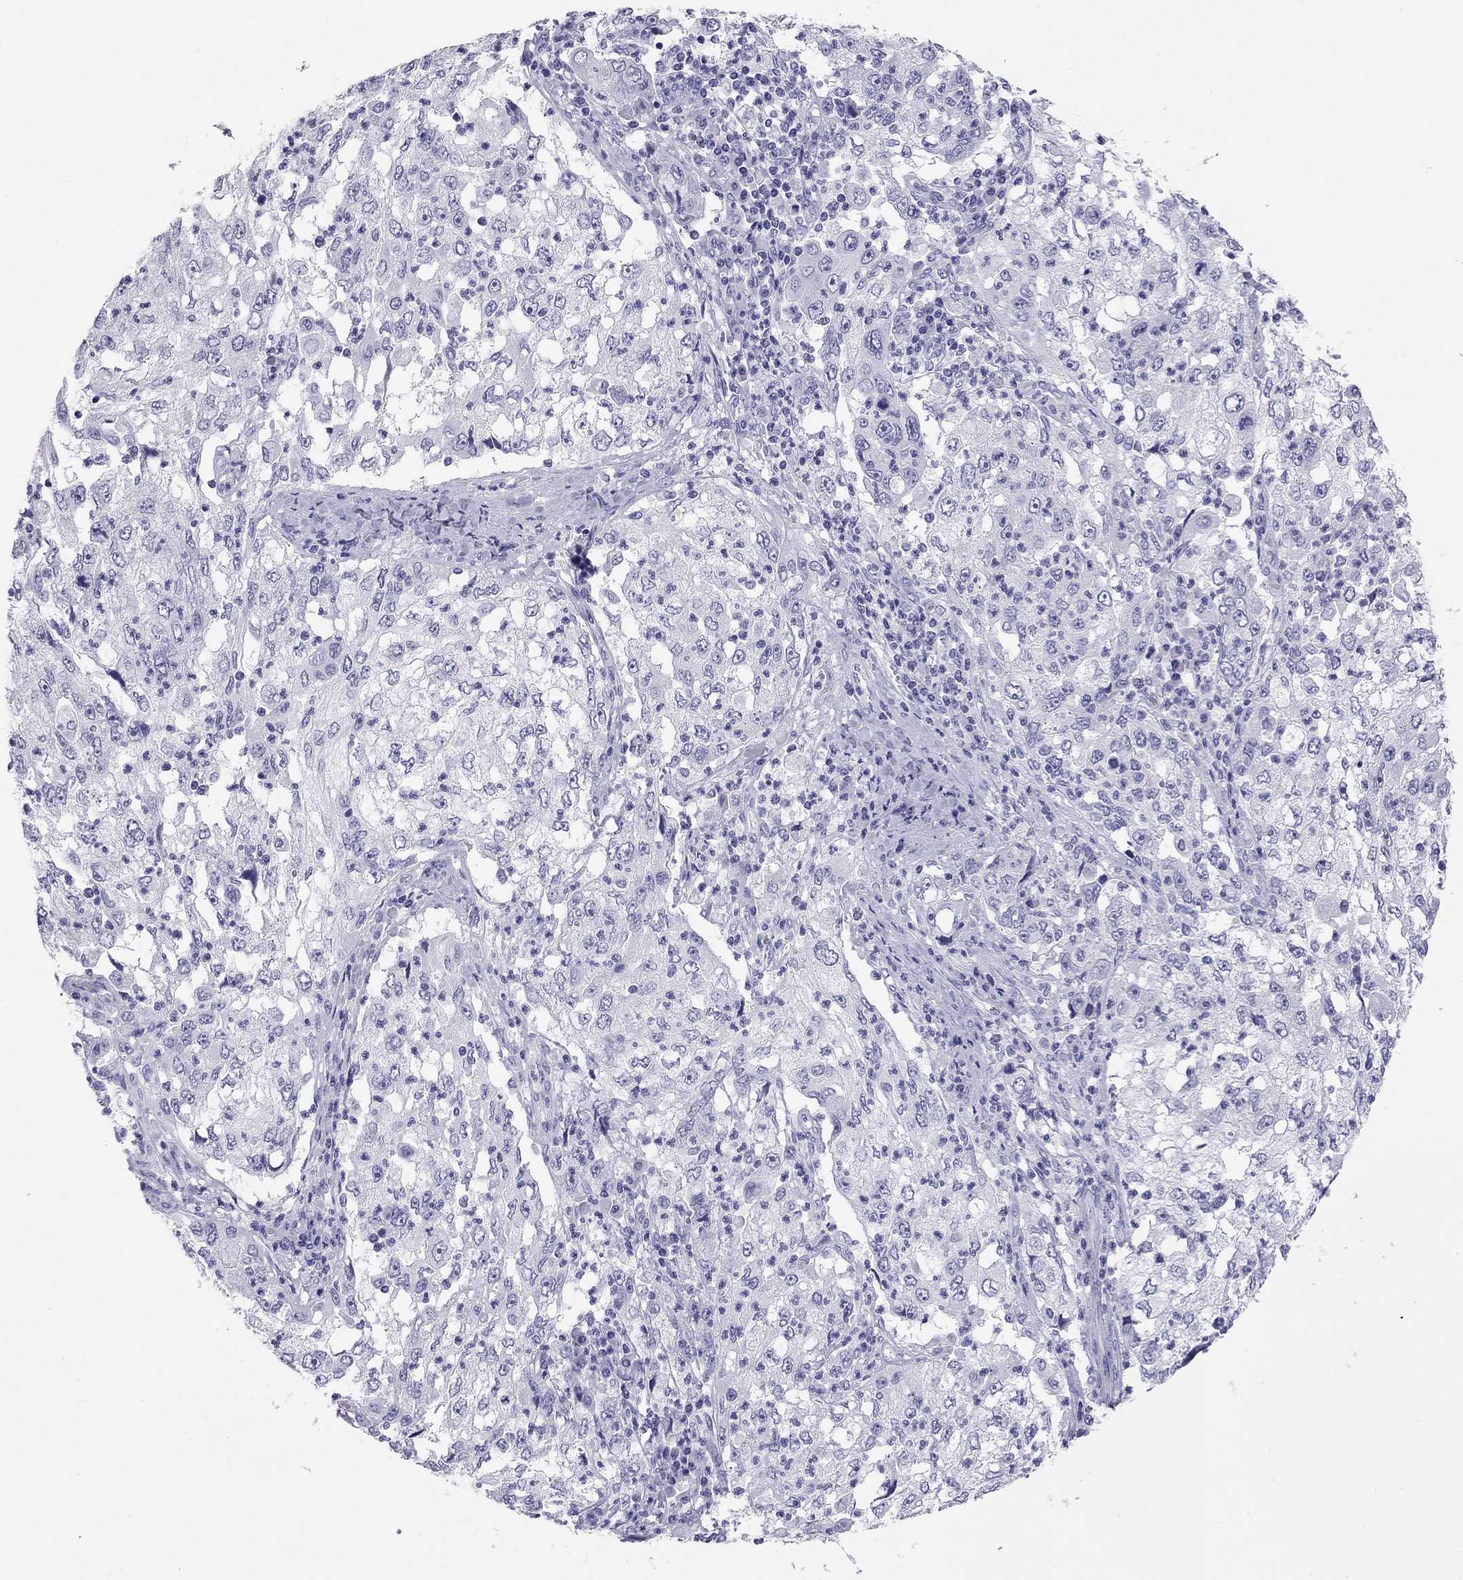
{"staining": {"intensity": "negative", "quantity": "none", "location": "none"}, "tissue": "cervical cancer", "cell_type": "Tumor cells", "image_type": "cancer", "snomed": [{"axis": "morphology", "description": "Squamous cell carcinoma, NOS"}, {"axis": "topography", "description": "Cervix"}], "caption": "Cervical squamous cell carcinoma was stained to show a protein in brown. There is no significant expression in tumor cells. The staining was performed using DAB (3,3'-diaminobenzidine) to visualize the protein expression in brown, while the nuclei were stained in blue with hematoxylin (Magnification: 20x).", "gene": "TRPM3", "patient": {"sex": "female", "age": 36}}